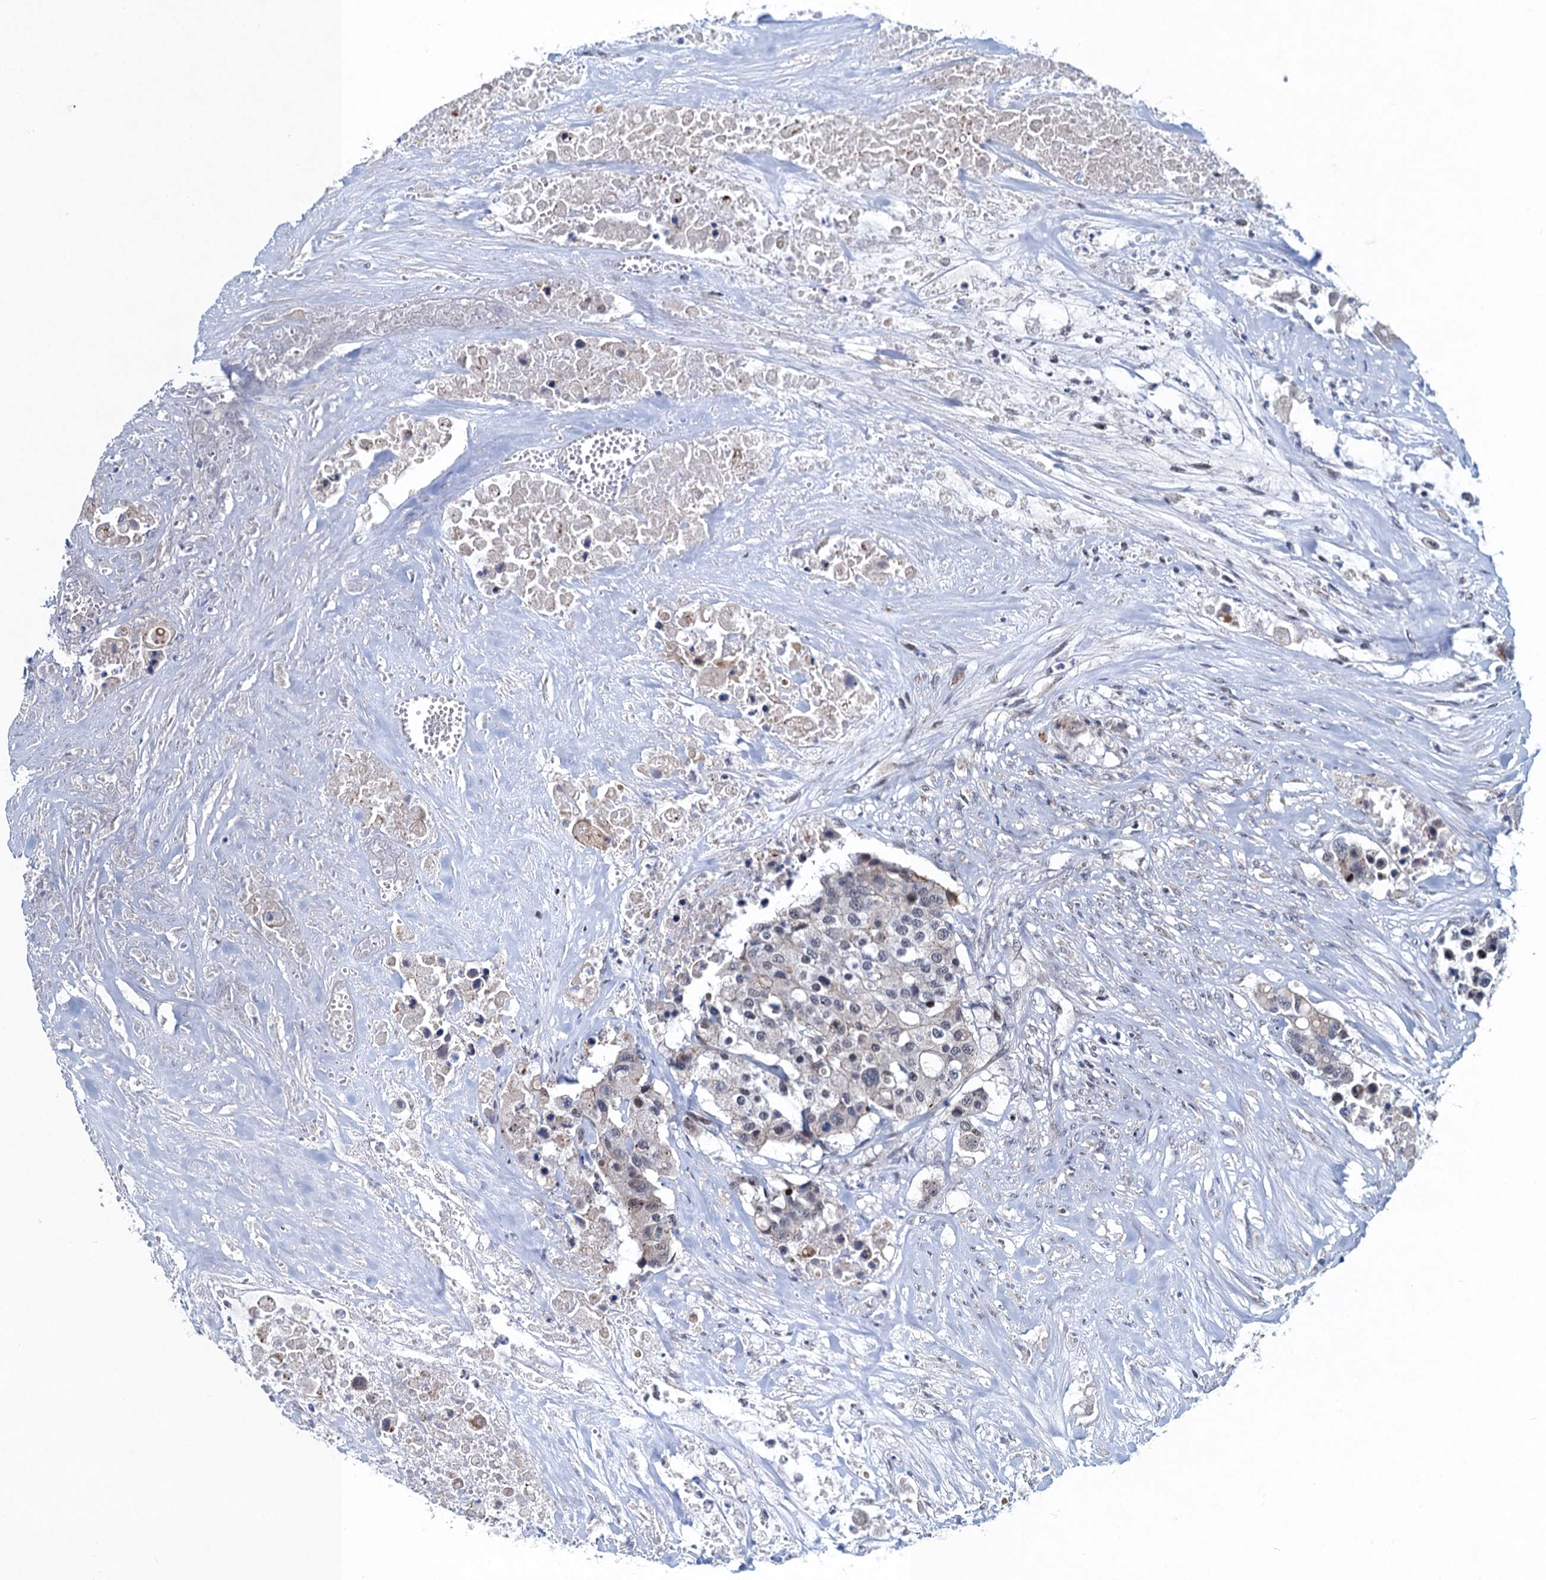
{"staining": {"intensity": "negative", "quantity": "none", "location": "none"}, "tissue": "colorectal cancer", "cell_type": "Tumor cells", "image_type": "cancer", "snomed": [{"axis": "morphology", "description": "Adenocarcinoma, NOS"}, {"axis": "topography", "description": "Colon"}], "caption": "A photomicrograph of colorectal cancer (adenocarcinoma) stained for a protein shows no brown staining in tumor cells. (DAB IHC visualized using brightfield microscopy, high magnification).", "gene": "ATOSA", "patient": {"sex": "male", "age": 77}}